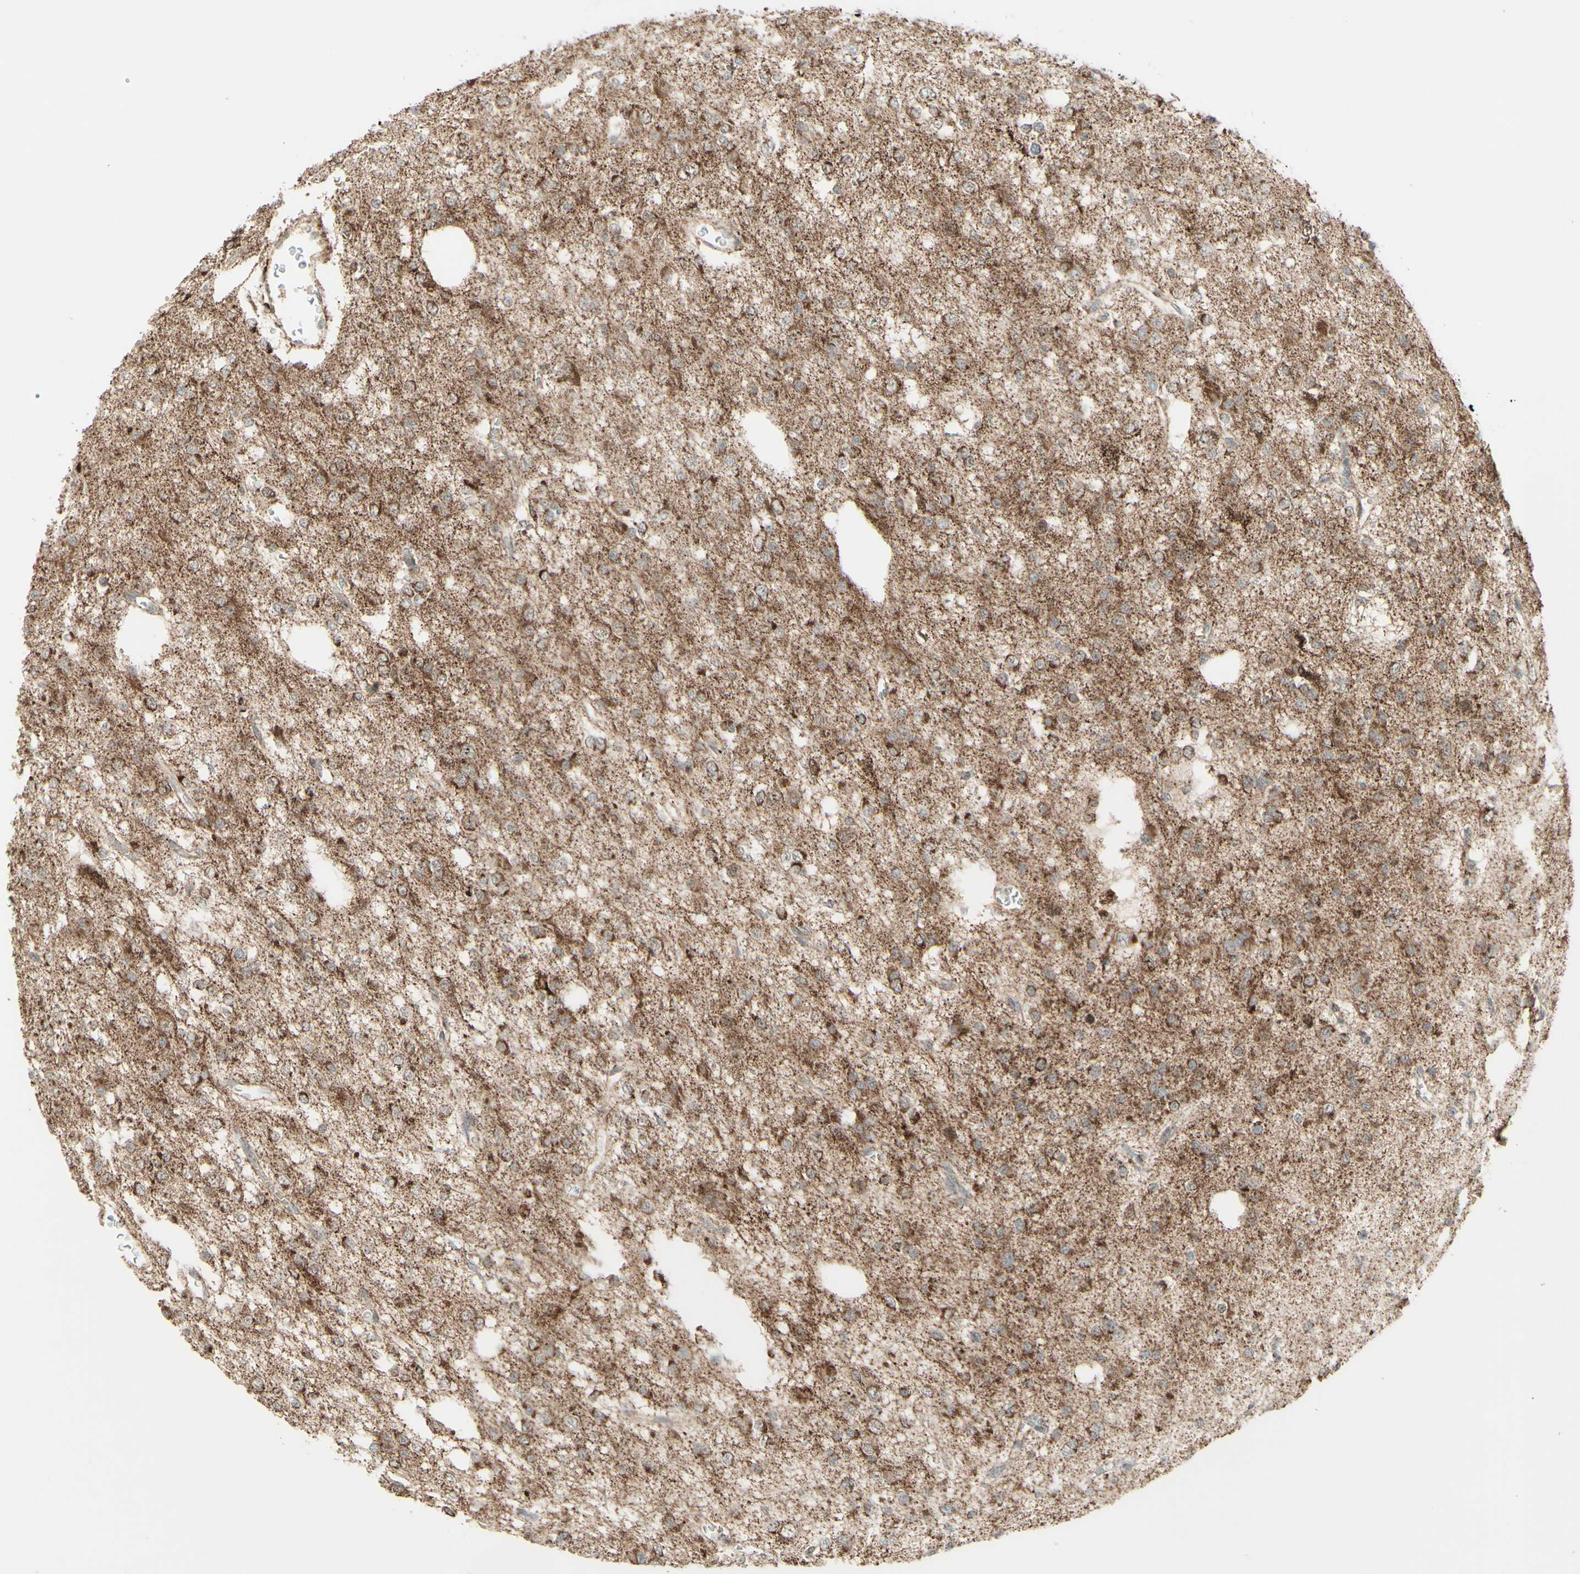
{"staining": {"intensity": "moderate", "quantity": ">75%", "location": "cytoplasmic/membranous"}, "tissue": "glioma", "cell_type": "Tumor cells", "image_type": "cancer", "snomed": [{"axis": "morphology", "description": "Glioma, malignant, Low grade"}, {"axis": "topography", "description": "Brain"}], "caption": "Low-grade glioma (malignant) tissue demonstrates moderate cytoplasmic/membranous positivity in about >75% of tumor cells", "gene": "DHRS3", "patient": {"sex": "male", "age": 38}}